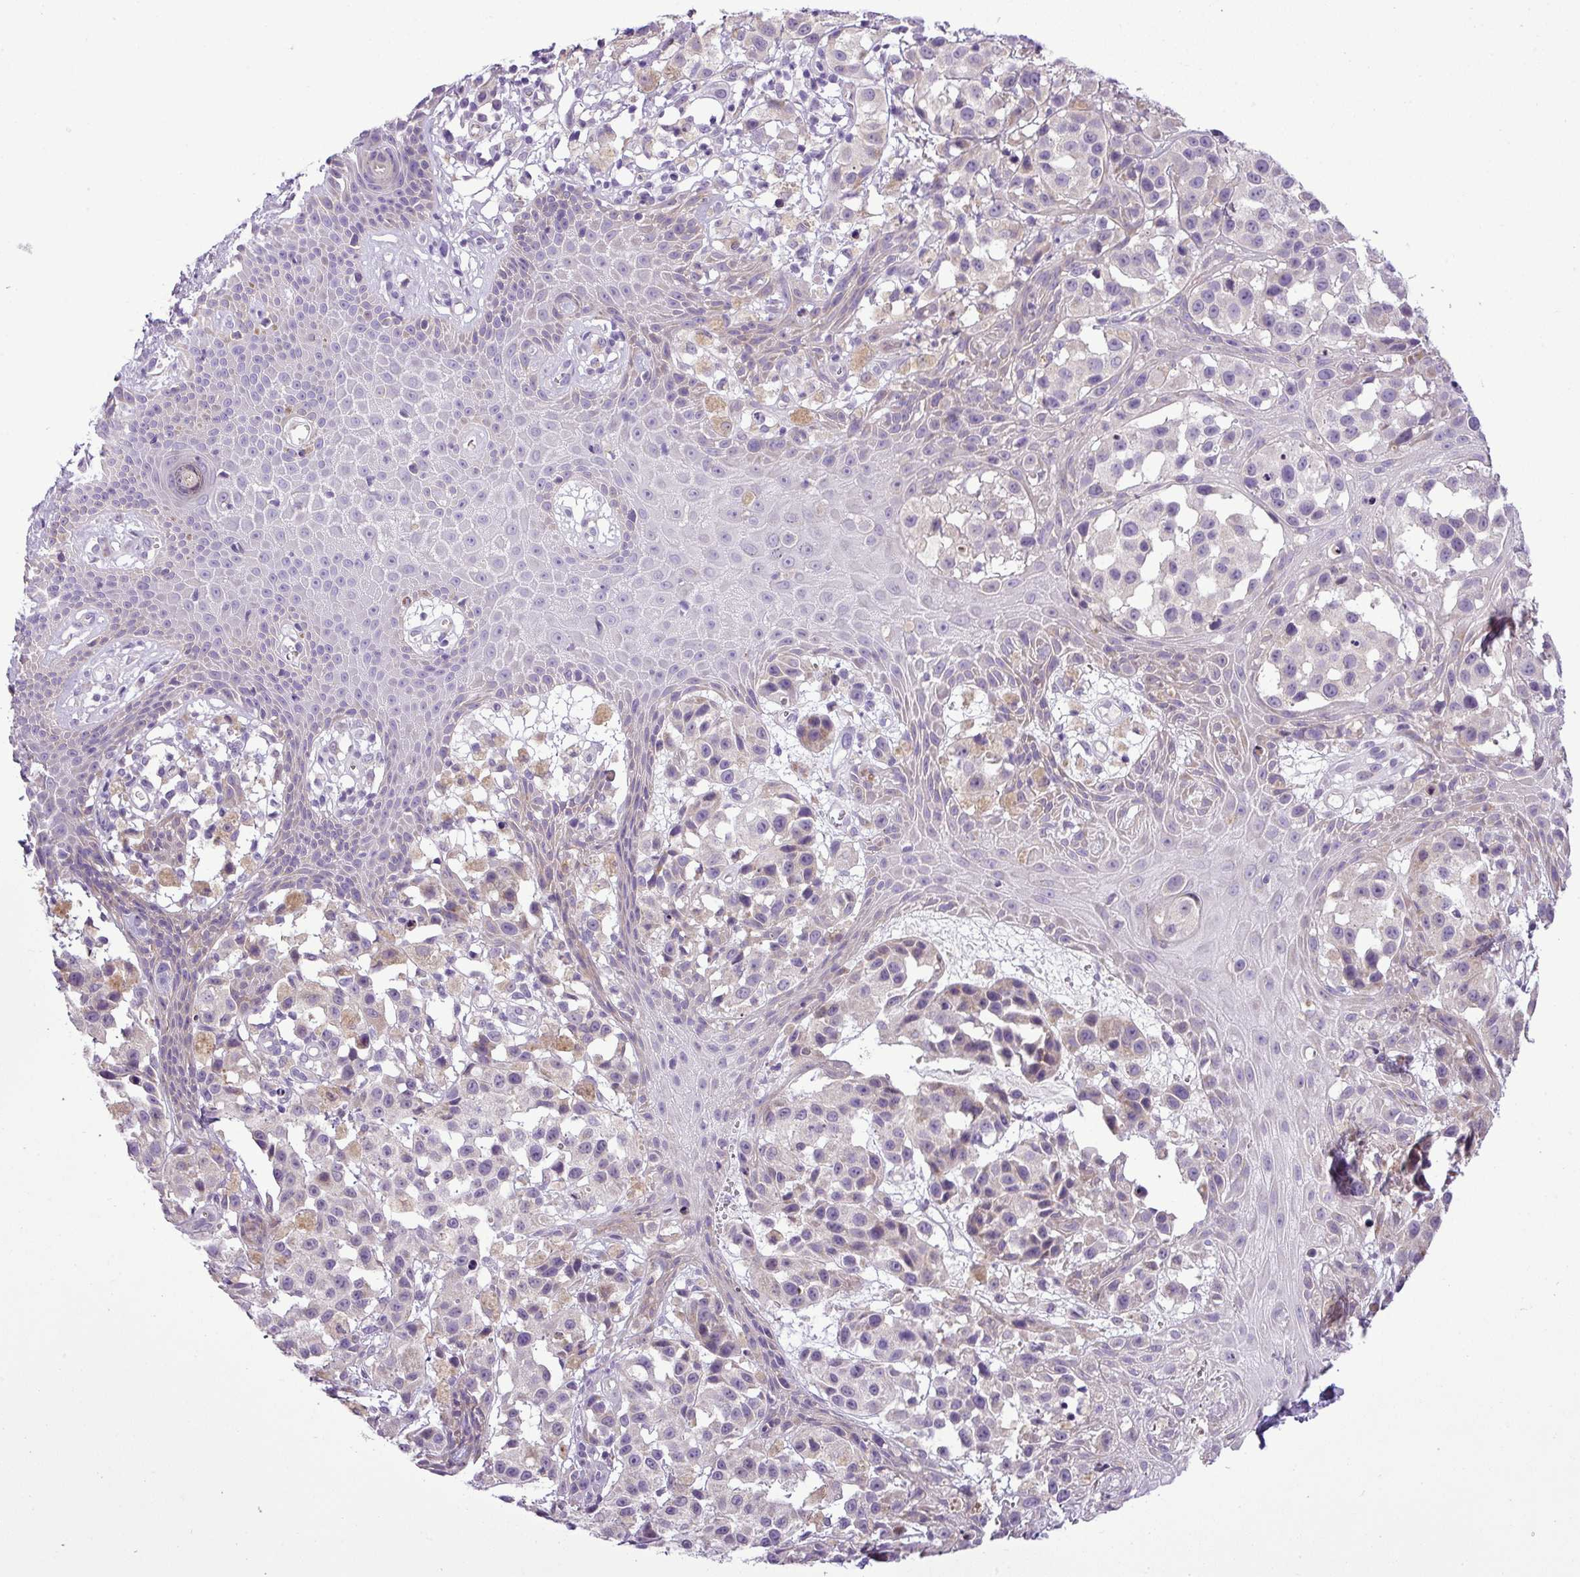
{"staining": {"intensity": "negative", "quantity": "none", "location": "none"}, "tissue": "melanoma", "cell_type": "Tumor cells", "image_type": "cancer", "snomed": [{"axis": "morphology", "description": "Malignant melanoma, NOS"}, {"axis": "topography", "description": "Skin"}], "caption": "High power microscopy histopathology image of an immunohistochemistry image of melanoma, revealing no significant staining in tumor cells.", "gene": "MOCS3", "patient": {"sex": "male", "age": 39}}